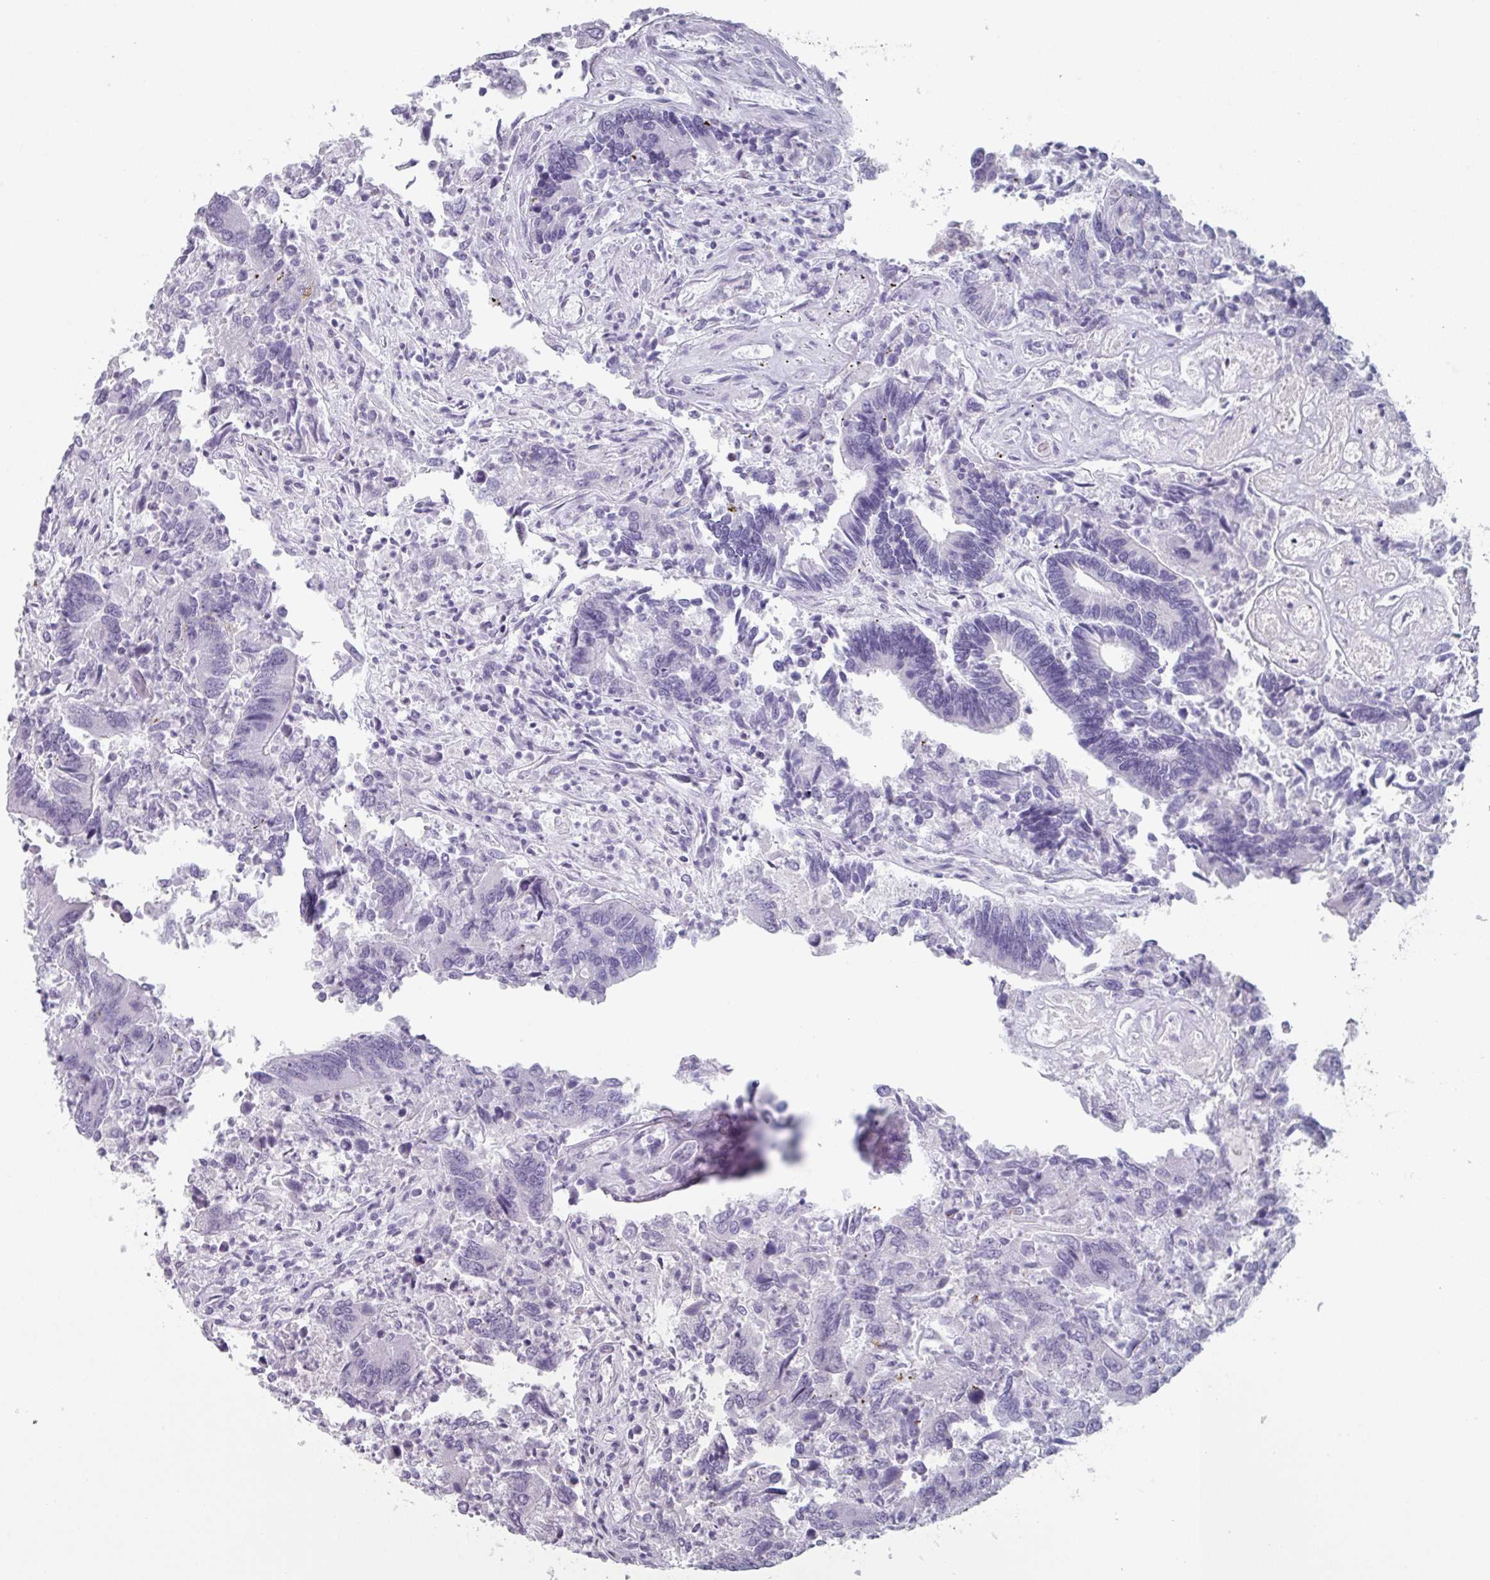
{"staining": {"intensity": "negative", "quantity": "none", "location": "none"}, "tissue": "colorectal cancer", "cell_type": "Tumor cells", "image_type": "cancer", "snomed": [{"axis": "morphology", "description": "Adenocarcinoma, NOS"}, {"axis": "topography", "description": "Colon"}], "caption": "The image exhibits no staining of tumor cells in colorectal cancer. (IHC, brightfield microscopy, high magnification).", "gene": "SLC35G2", "patient": {"sex": "female", "age": 67}}